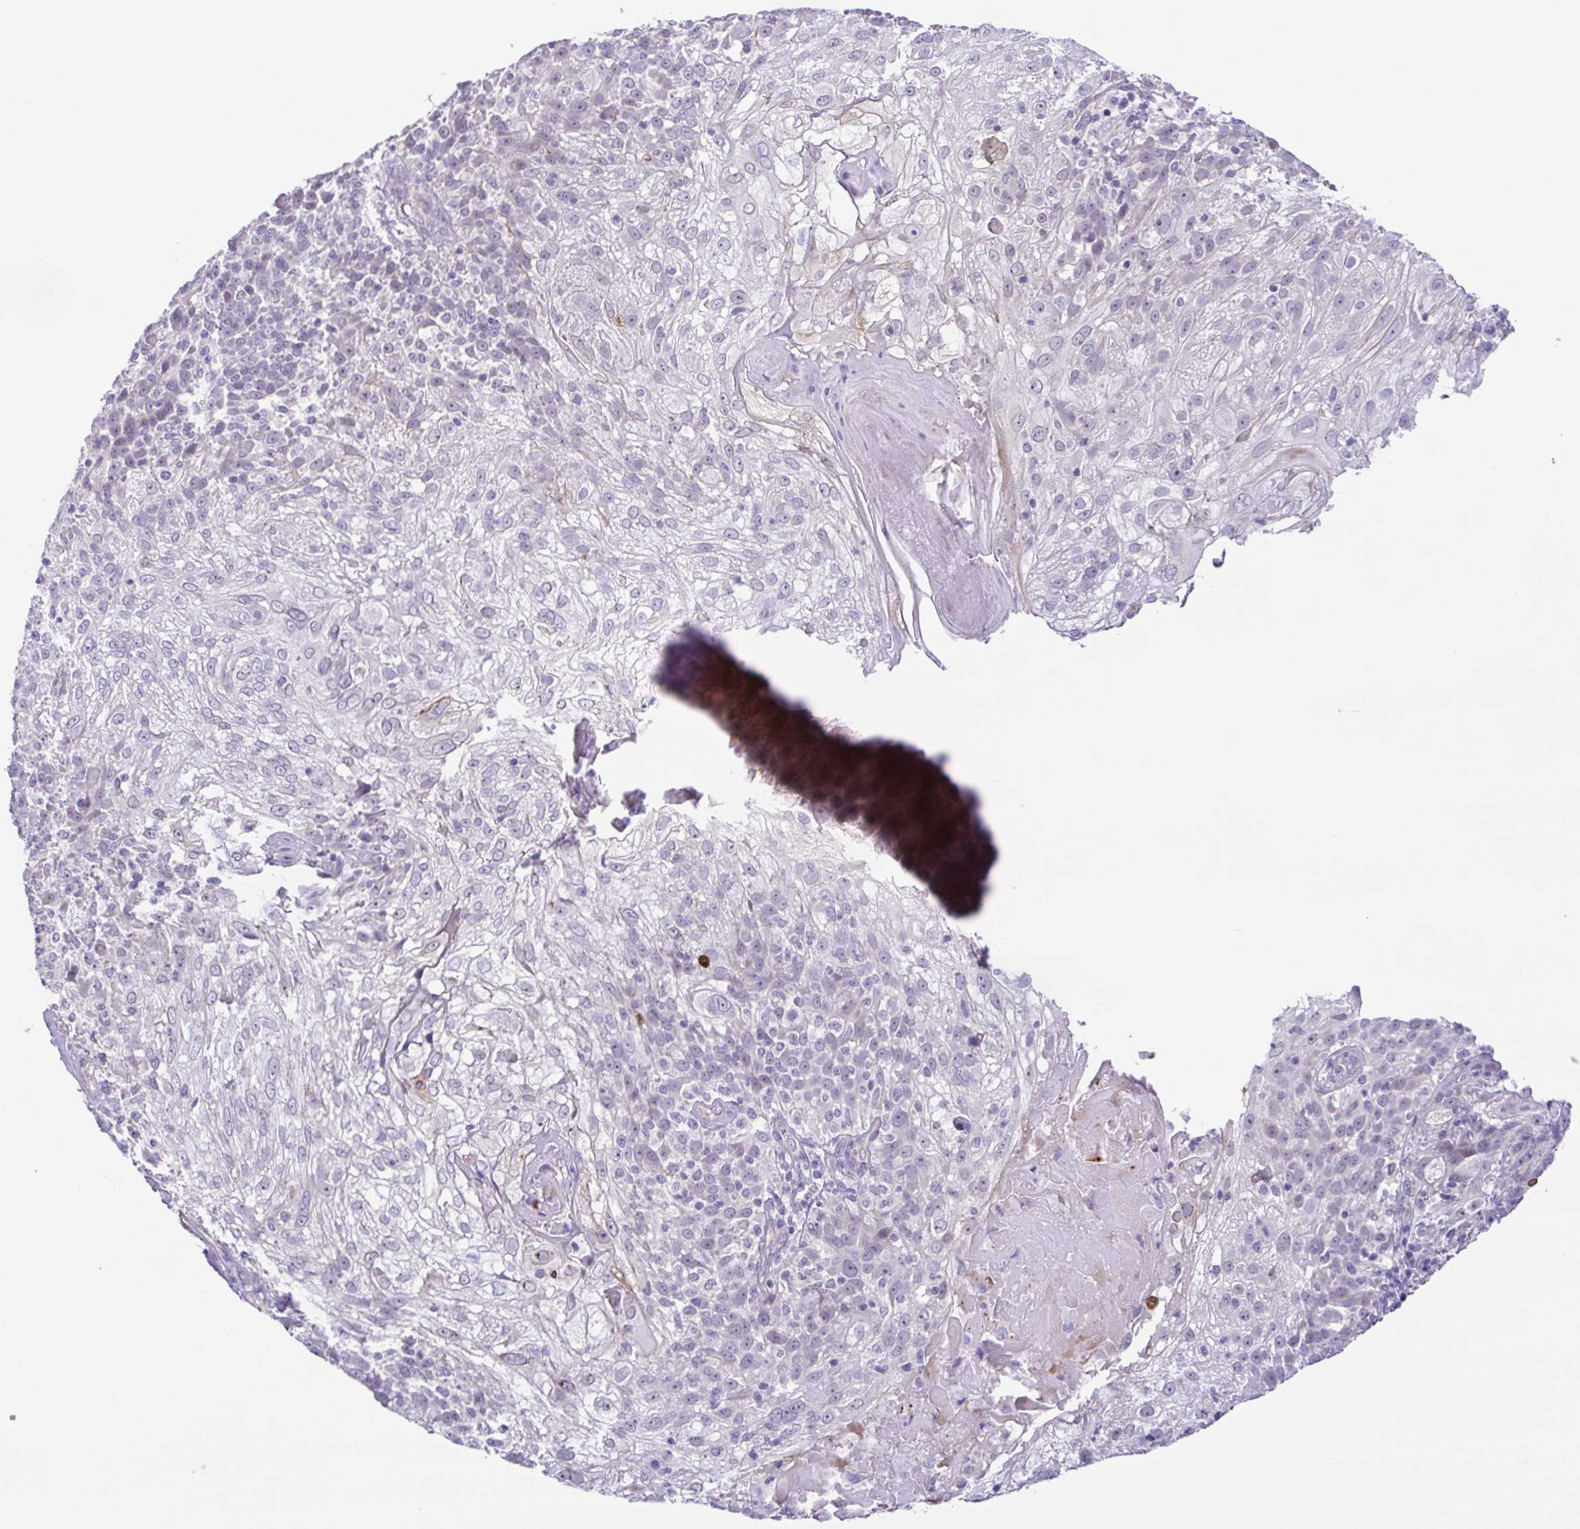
{"staining": {"intensity": "weak", "quantity": "<25%", "location": "cytoplasmic/membranous"}, "tissue": "skin cancer", "cell_type": "Tumor cells", "image_type": "cancer", "snomed": [{"axis": "morphology", "description": "Normal tissue, NOS"}, {"axis": "morphology", "description": "Squamous cell carcinoma, NOS"}, {"axis": "topography", "description": "Skin"}], "caption": "The image demonstrates no significant expression in tumor cells of skin cancer (squamous cell carcinoma). (DAB immunohistochemistry (IHC) with hematoxylin counter stain).", "gene": "DCLK2", "patient": {"sex": "female", "age": 83}}